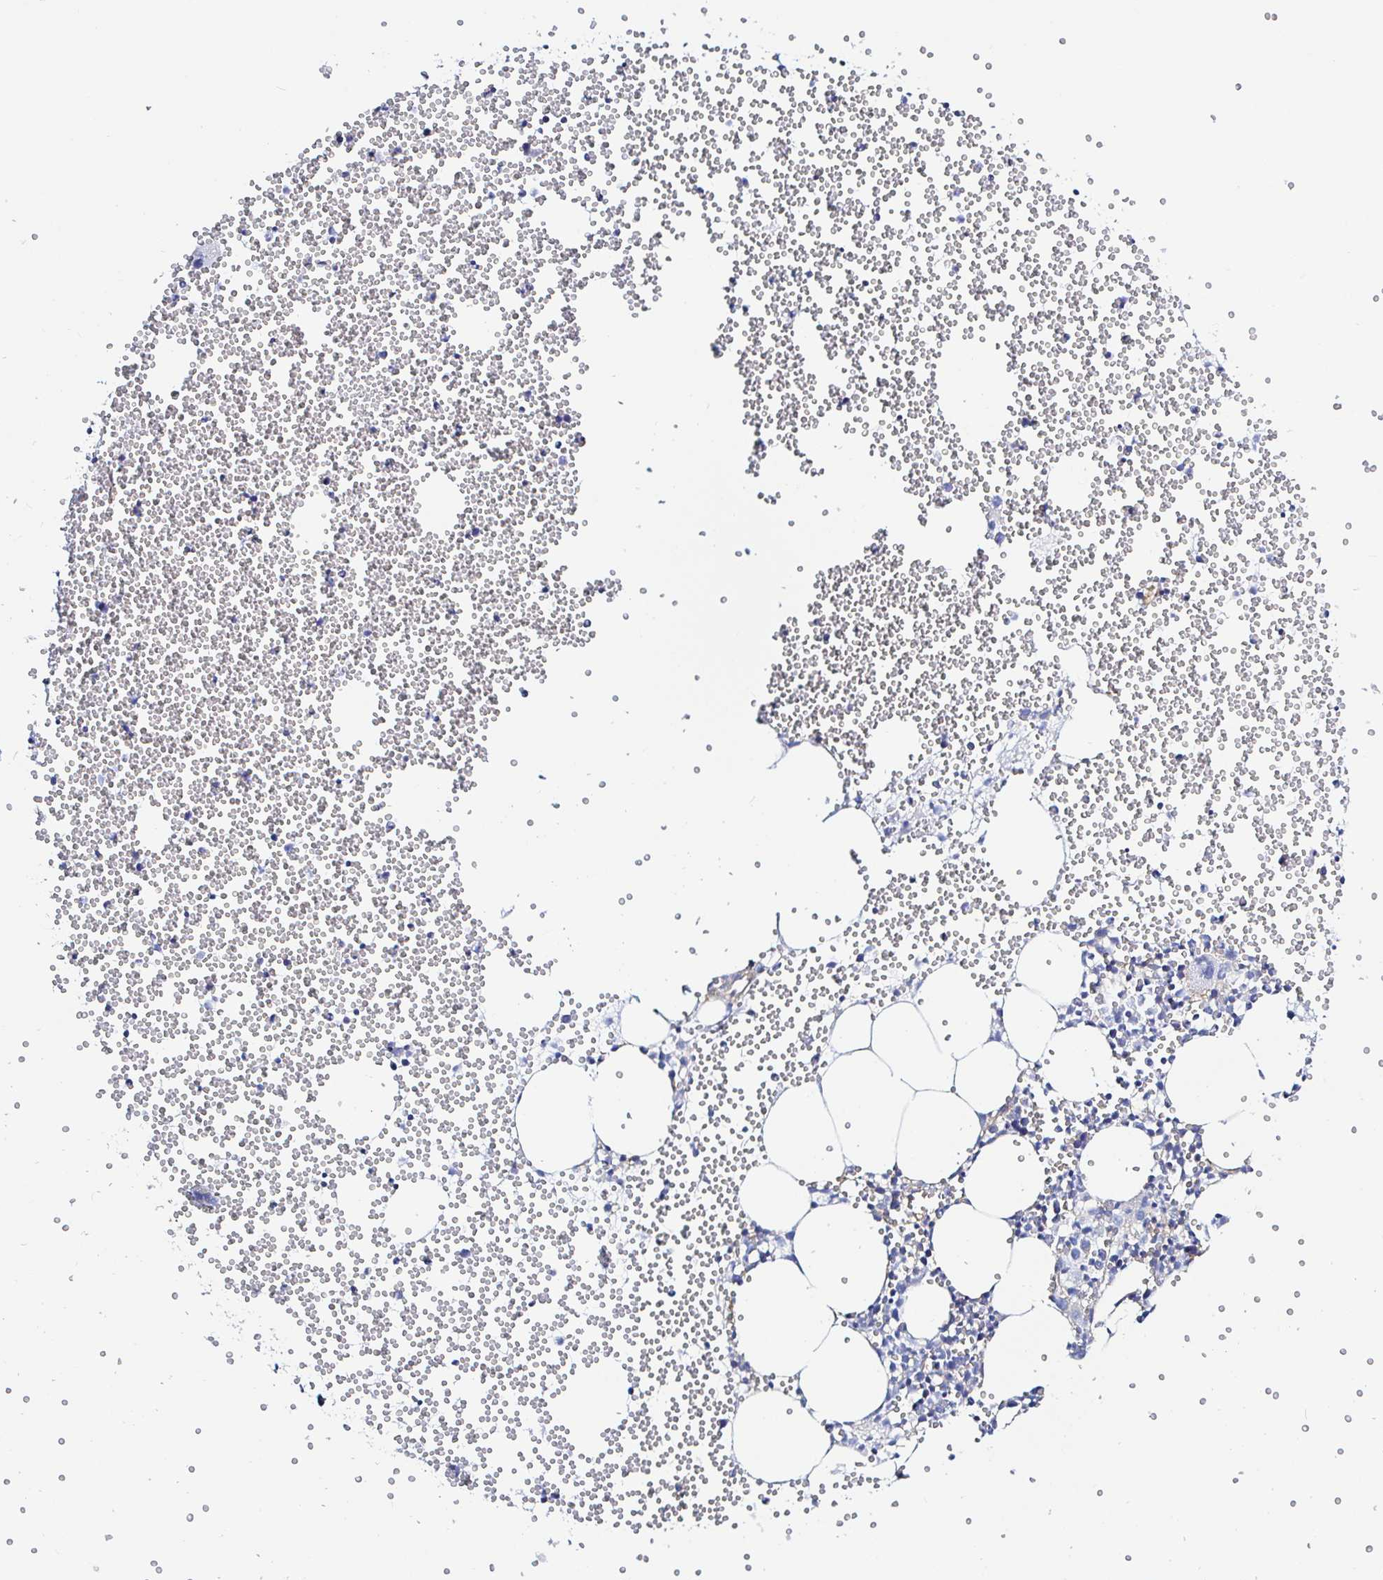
{"staining": {"intensity": "negative", "quantity": "none", "location": "none"}, "tissue": "bone marrow", "cell_type": "Hematopoietic cells", "image_type": "normal", "snomed": [{"axis": "morphology", "description": "Normal tissue, NOS"}, {"axis": "topography", "description": "Bone marrow"}], "caption": "This is a photomicrograph of immunohistochemistry (IHC) staining of benign bone marrow, which shows no staining in hematopoietic cells. (DAB immunohistochemistry, high magnification).", "gene": "ARL4D", "patient": {"sex": "female", "age": 80}}